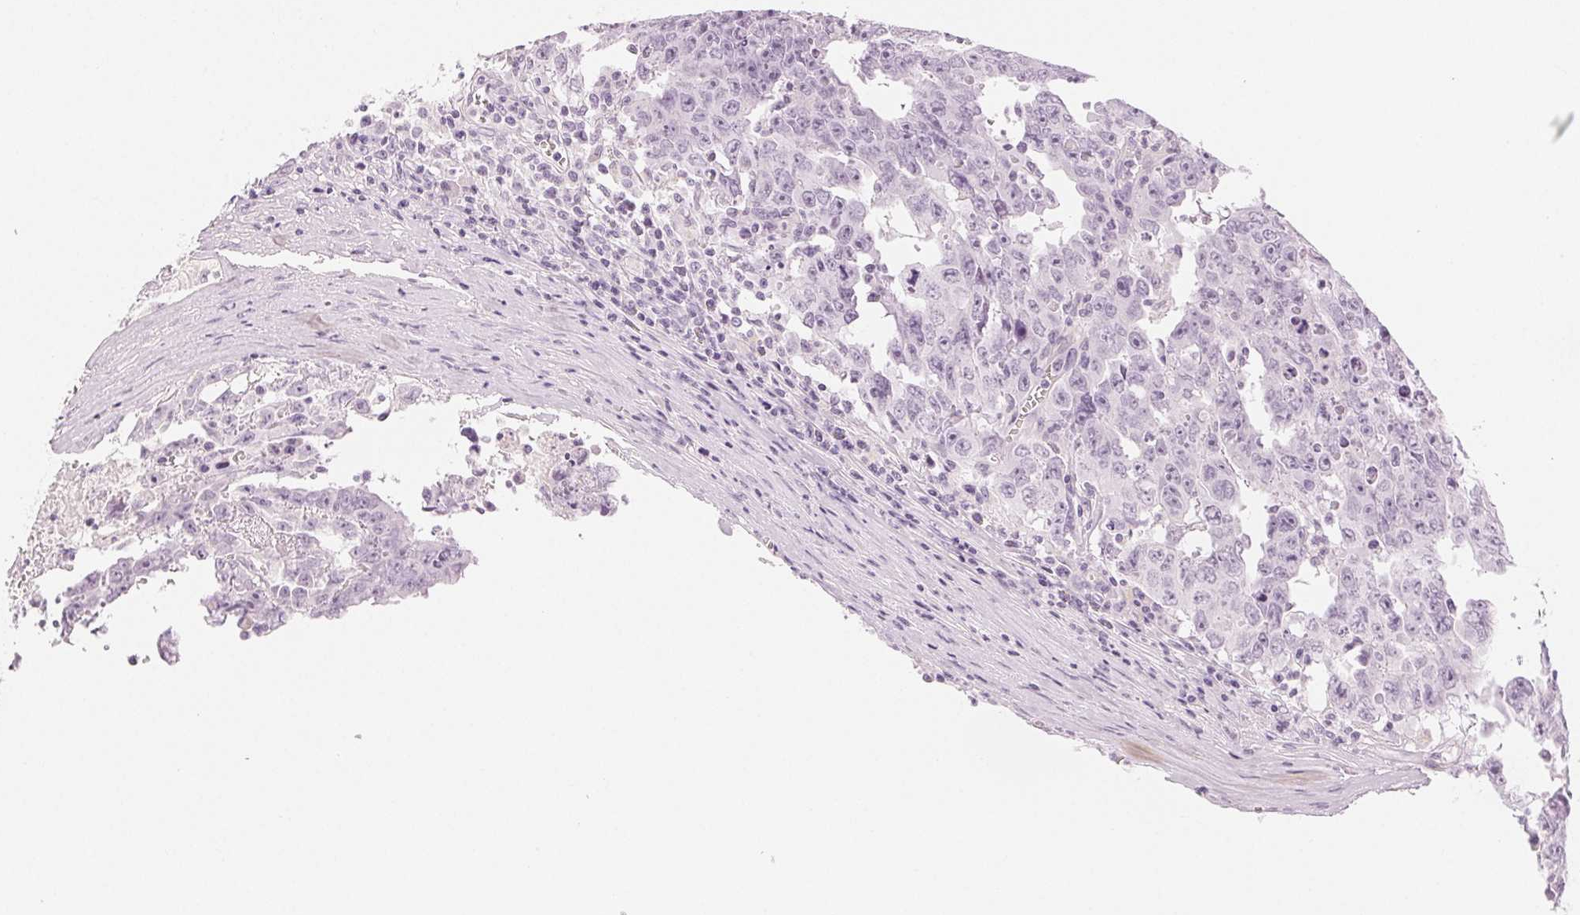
{"staining": {"intensity": "negative", "quantity": "none", "location": "none"}, "tissue": "testis cancer", "cell_type": "Tumor cells", "image_type": "cancer", "snomed": [{"axis": "morphology", "description": "Carcinoma, Embryonal, NOS"}, {"axis": "topography", "description": "Testis"}], "caption": "Human testis cancer stained for a protein using immunohistochemistry (IHC) shows no positivity in tumor cells.", "gene": "SLC5A2", "patient": {"sex": "male", "age": 22}}